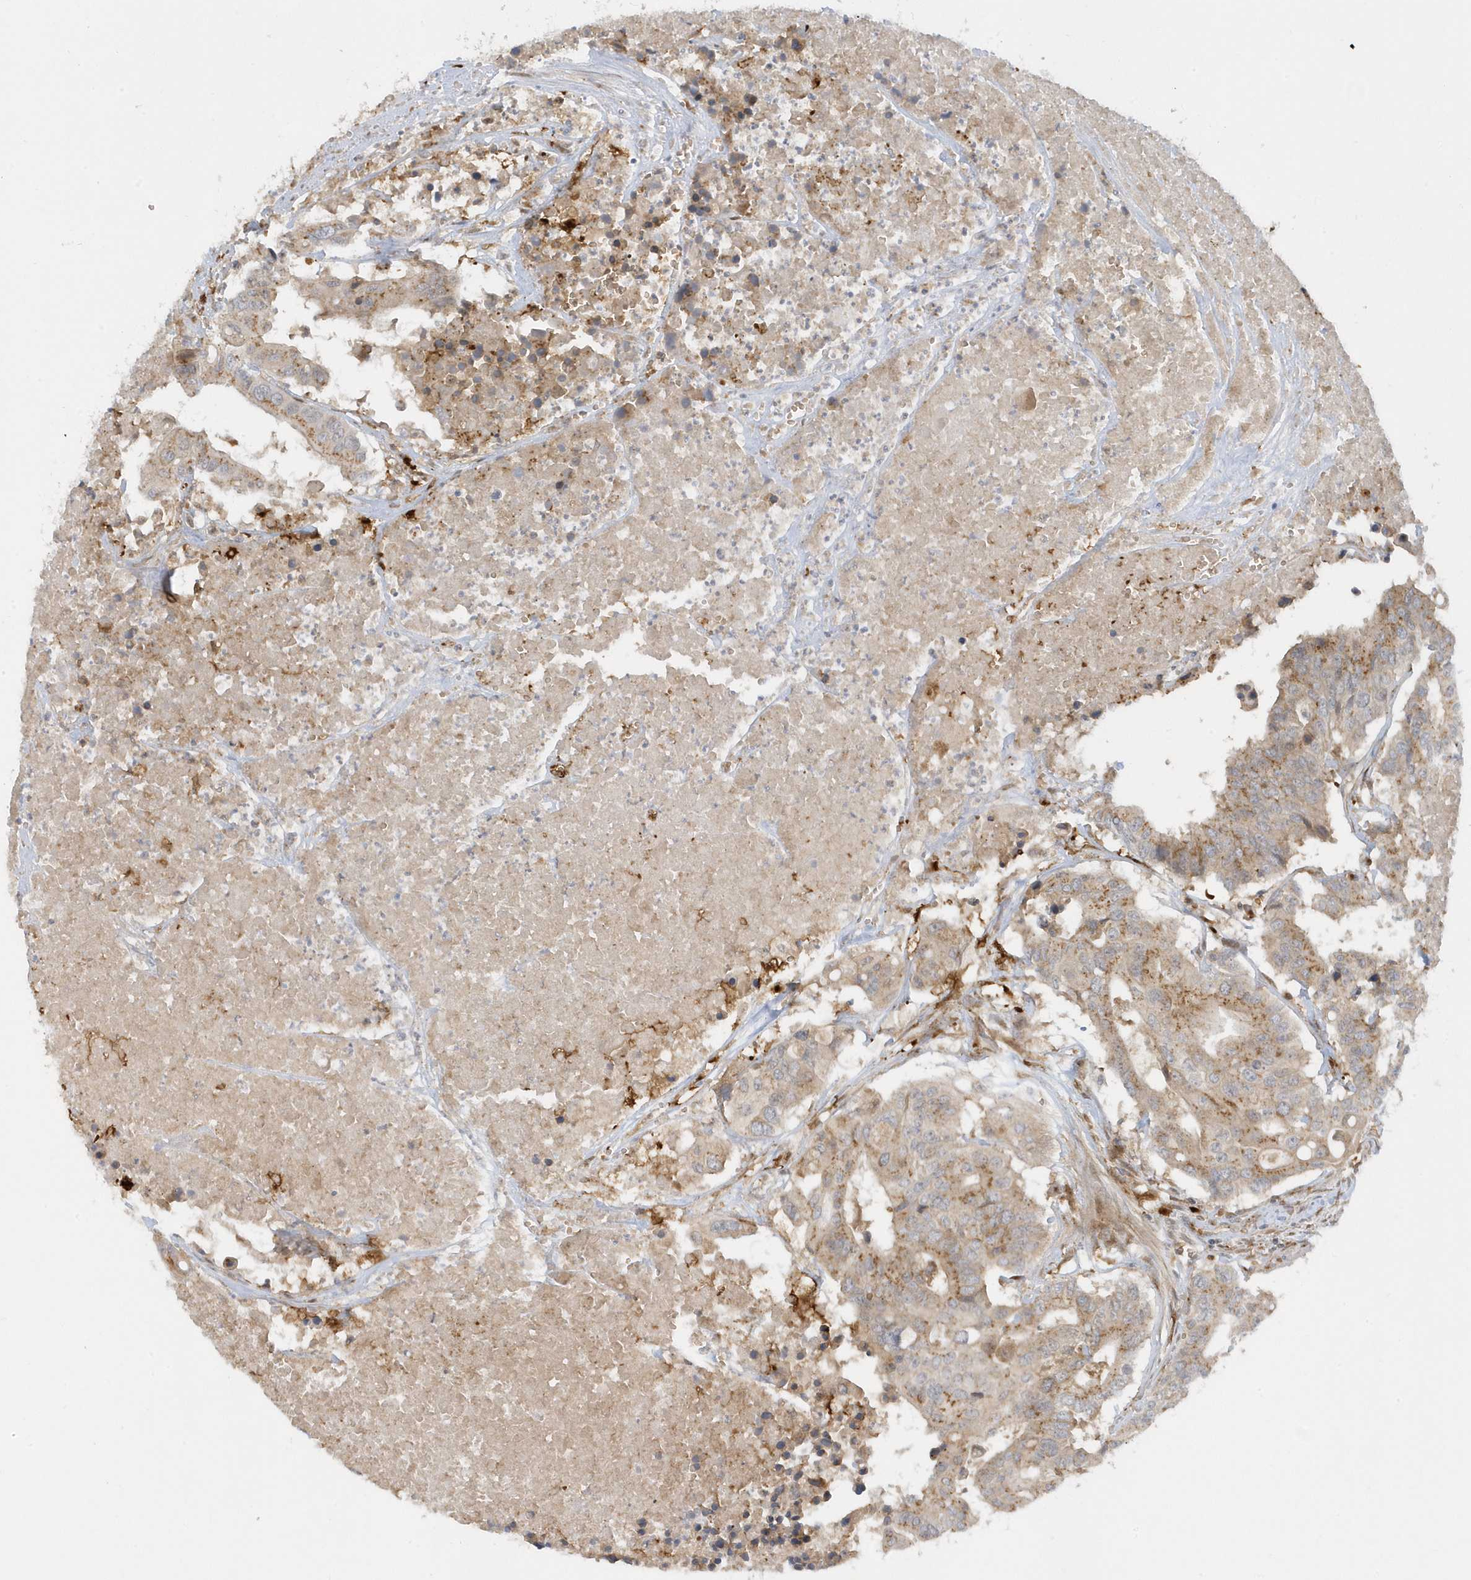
{"staining": {"intensity": "moderate", "quantity": ">75%", "location": "cytoplasmic/membranous"}, "tissue": "colorectal cancer", "cell_type": "Tumor cells", "image_type": "cancer", "snomed": [{"axis": "morphology", "description": "Adenocarcinoma, NOS"}, {"axis": "topography", "description": "Colon"}], "caption": "A medium amount of moderate cytoplasmic/membranous positivity is present in about >75% of tumor cells in colorectal adenocarcinoma tissue. (brown staining indicates protein expression, while blue staining denotes nuclei).", "gene": "RPP40", "patient": {"sex": "male", "age": 77}}